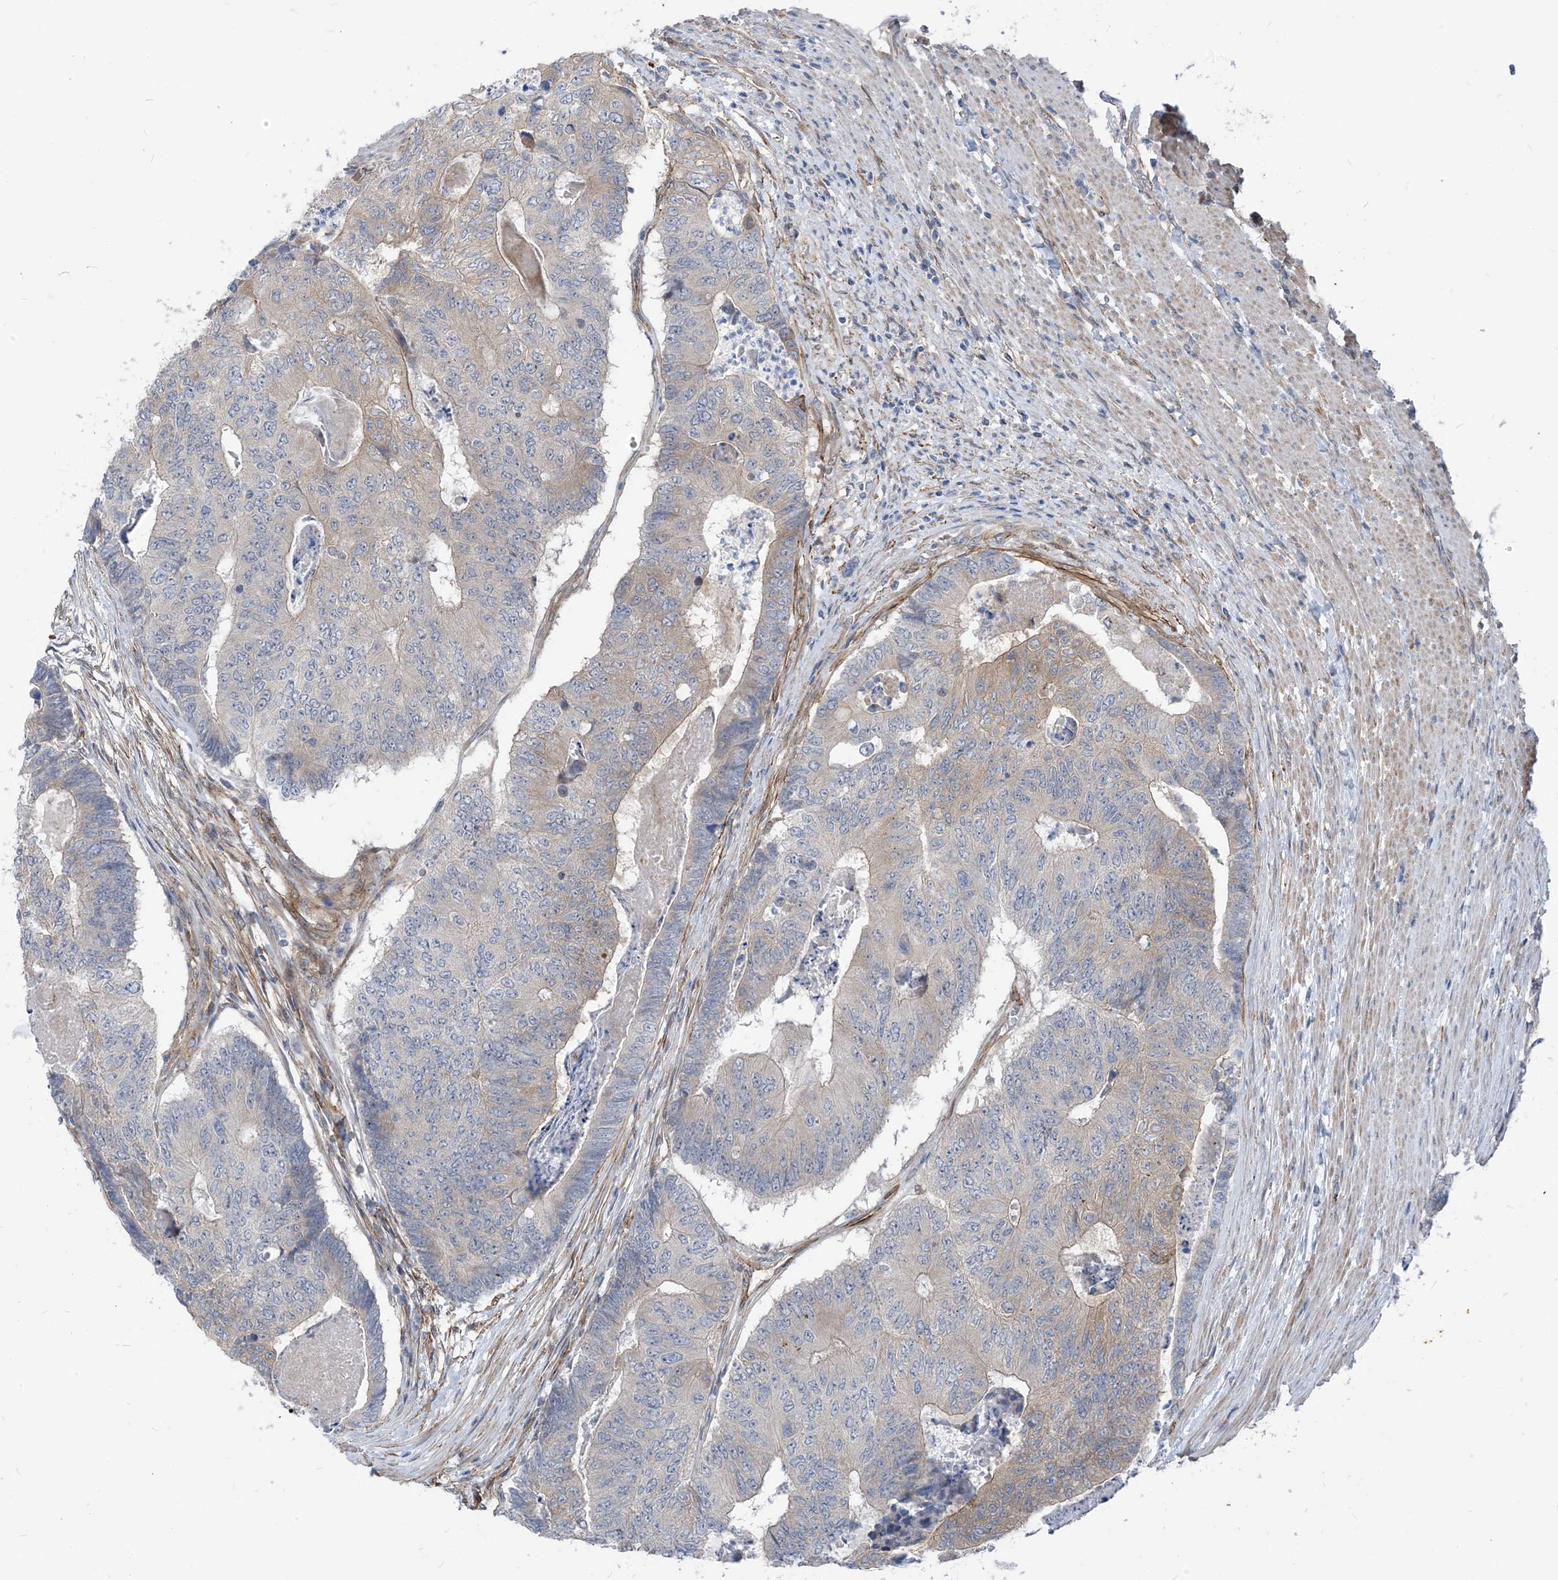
{"staining": {"intensity": "weak", "quantity": "<25%", "location": "cytoplasmic/membranous"}, "tissue": "colorectal cancer", "cell_type": "Tumor cells", "image_type": "cancer", "snomed": [{"axis": "morphology", "description": "Adenocarcinoma, NOS"}, {"axis": "topography", "description": "Colon"}], "caption": "DAB (3,3'-diaminobenzidine) immunohistochemical staining of human colorectal cancer demonstrates no significant staining in tumor cells. (Immunohistochemistry, brightfield microscopy, high magnification).", "gene": "PLEKHA3", "patient": {"sex": "female", "age": 67}}